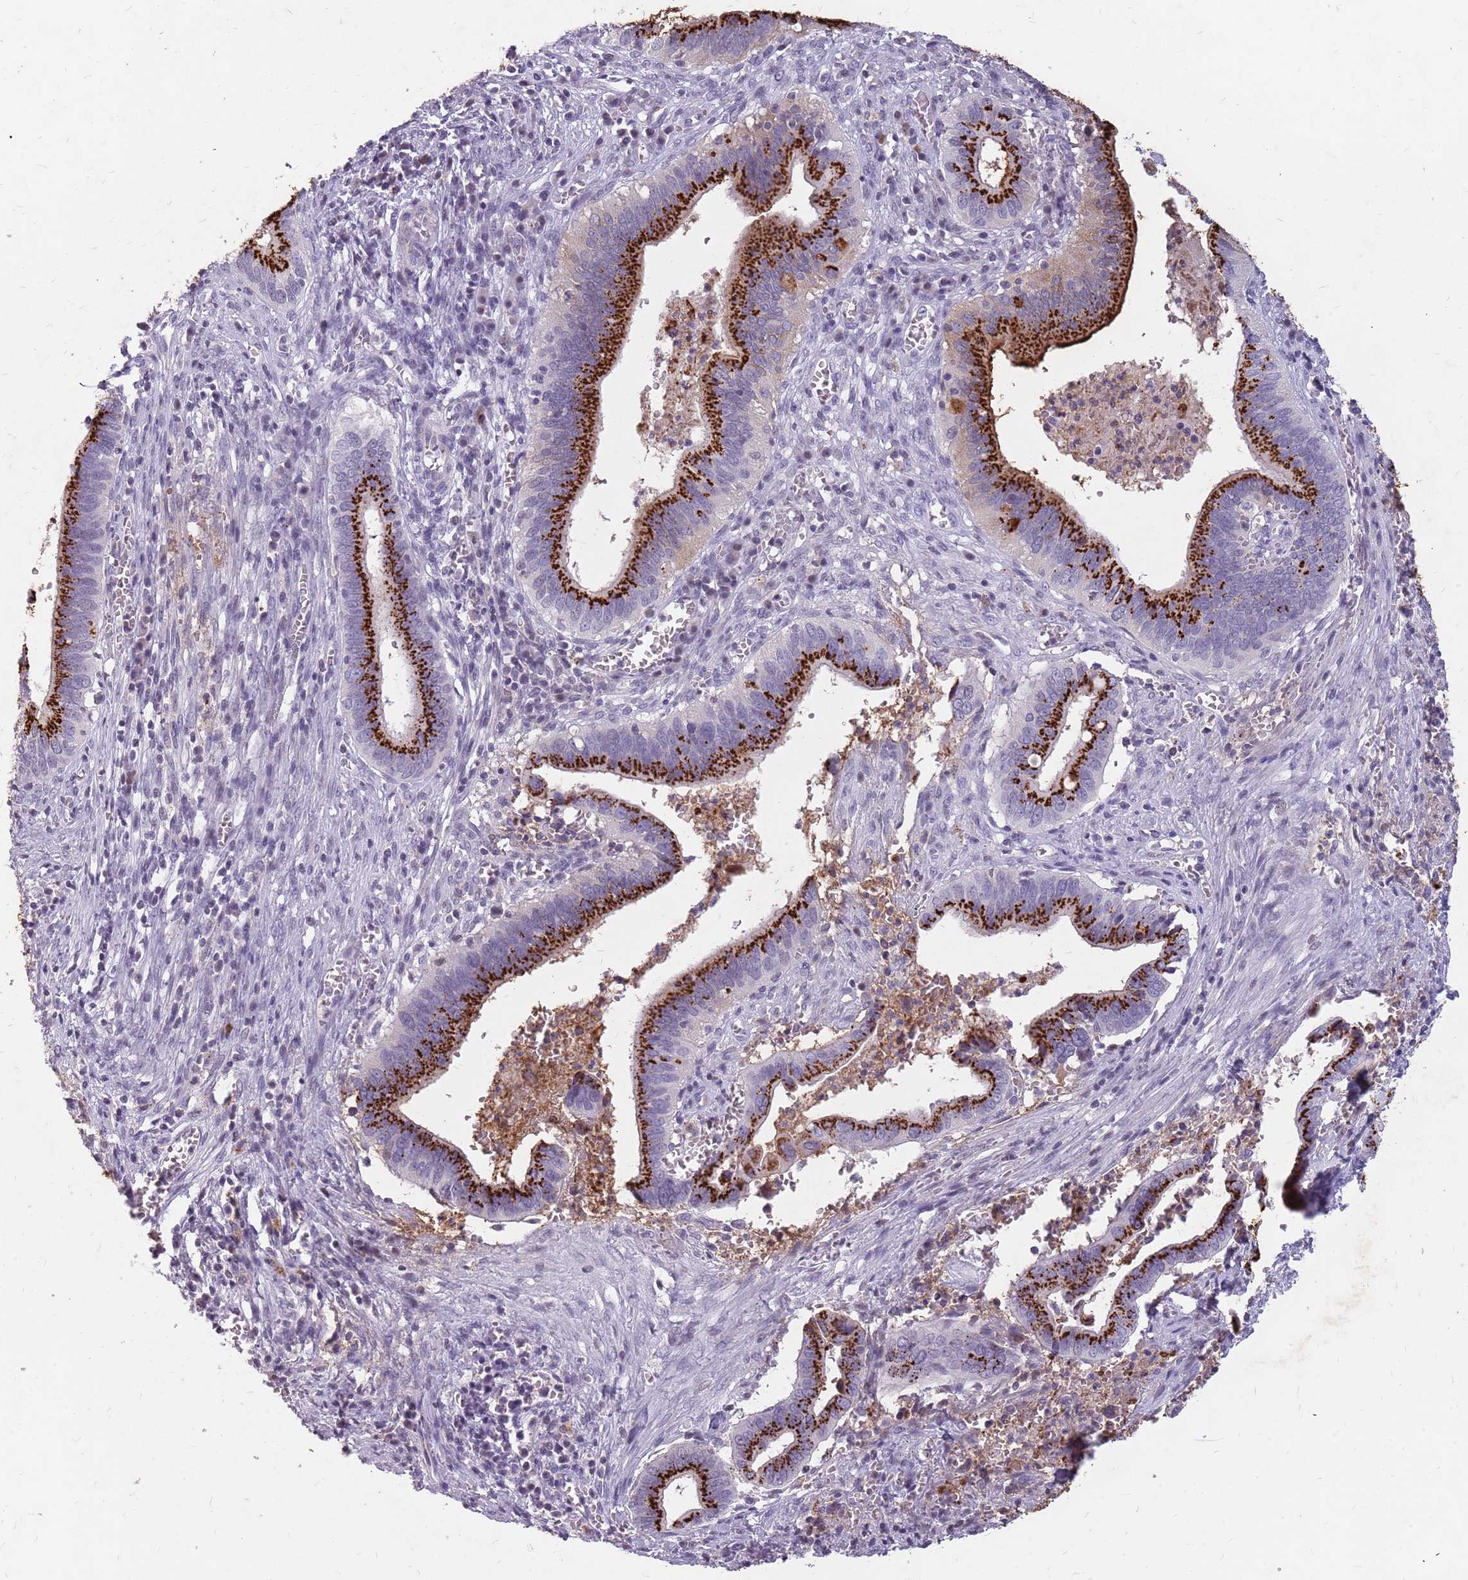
{"staining": {"intensity": "strong", "quantity": "25%-75%", "location": "cytoplasmic/membranous"}, "tissue": "cervical cancer", "cell_type": "Tumor cells", "image_type": "cancer", "snomed": [{"axis": "morphology", "description": "Adenocarcinoma, NOS"}, {"axis": "topography", "description": "Cervix"}], "caption": "This micrograph shows cervical adenocarcinoma stained with IHC to label a protein in brown. The cytoplasmic/membranous of tumor cells show strong positivity for the protein. Nuclei are counter-stained blue.", "gene": "NEK6", "patient": {"sex": "female", "age": 42}}